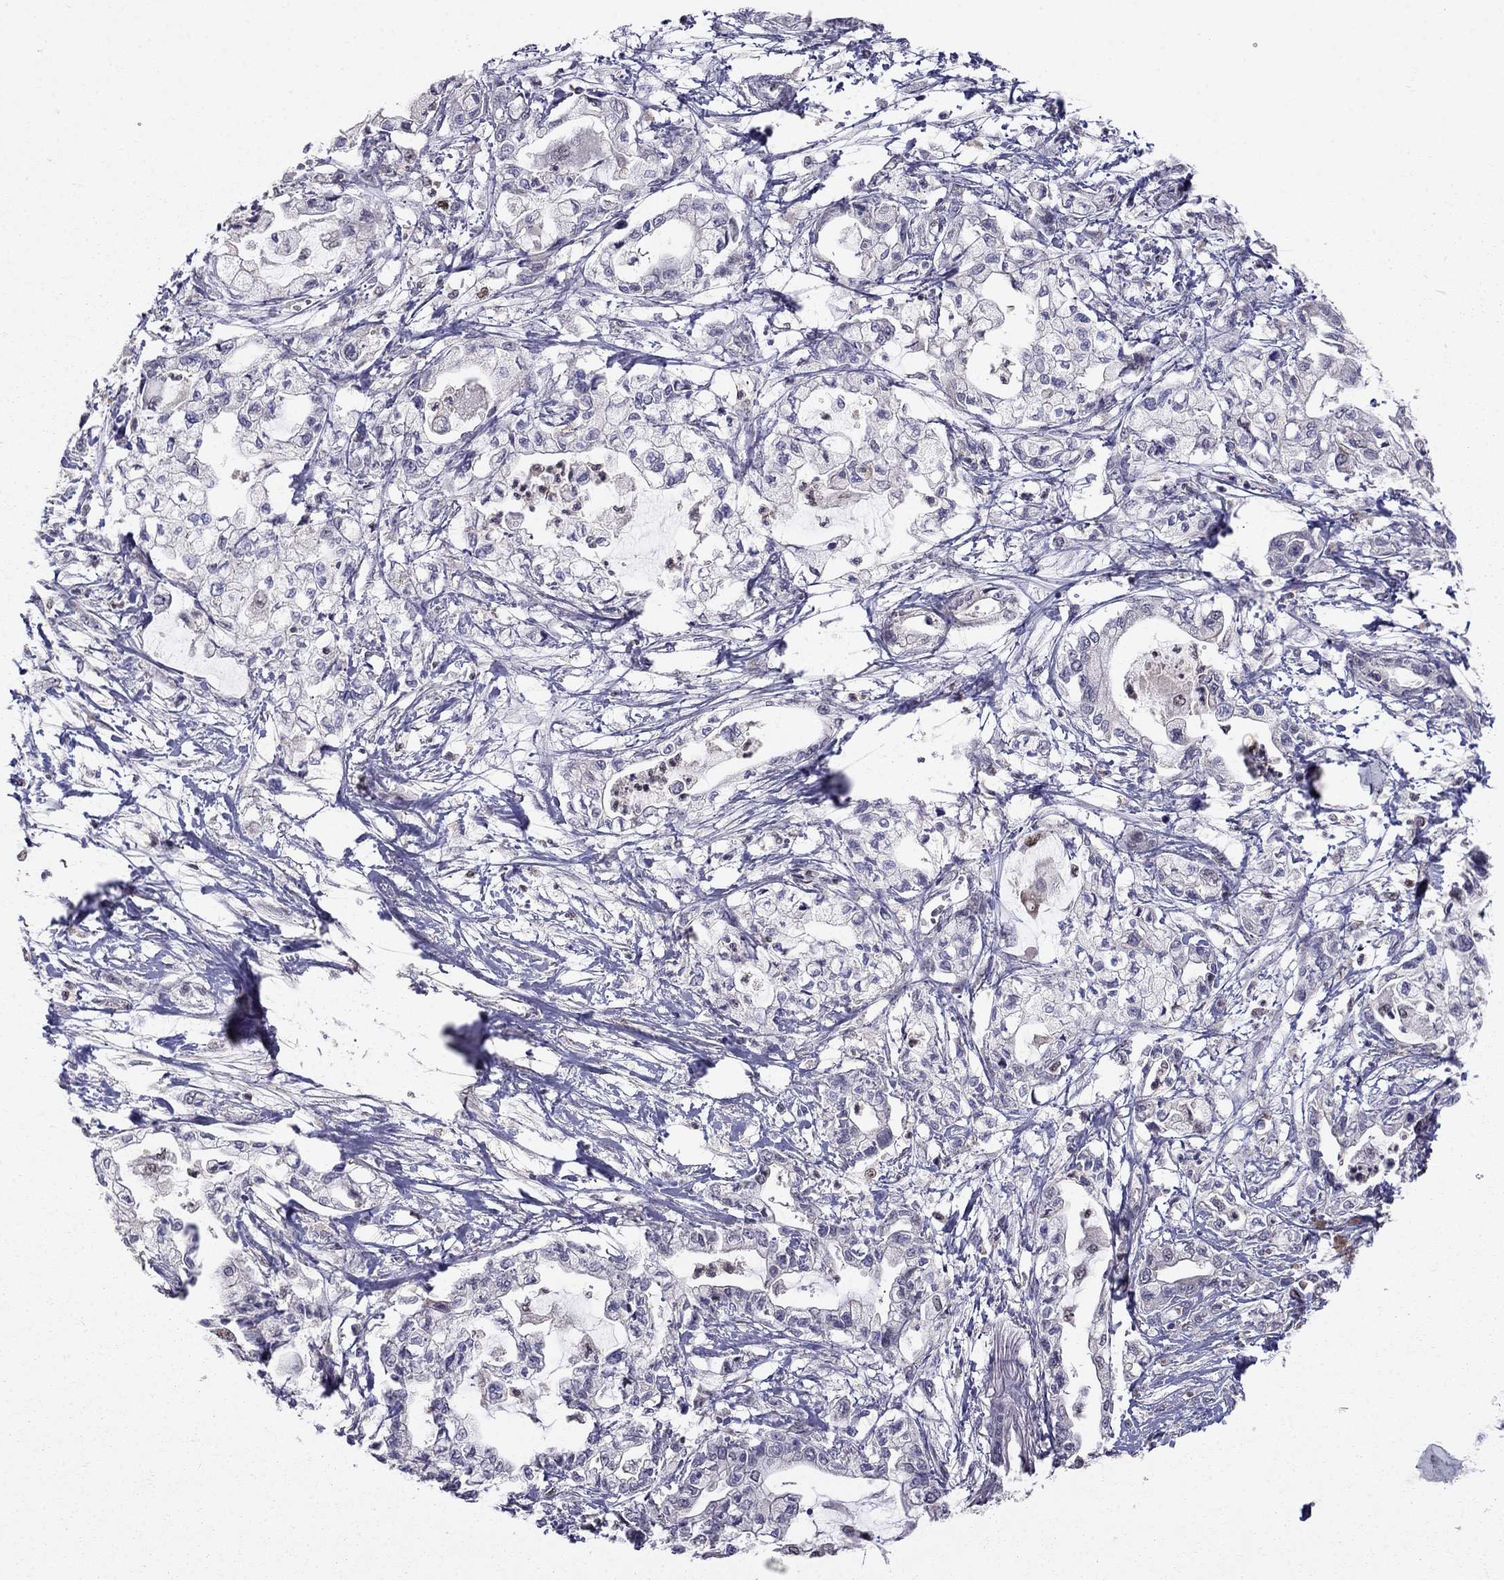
{"staining": {"intensity": "negative", "quantity": "none", "location": "none"}, "tissue": "pancreatic cancer", "cell_type": "Tumor cells", "image_type": "cancer", "snomed": [{"axis": "morphology", "description": "Adenocarcinoma, NOS"}, {"axis": "topography", "description": "Pancreas"}], "caption": "Image shows no protein positivity in tumor cells of adenocarcinoma (pancreatic) tissue. (Stains: DAB IHC with hematoxylin counter stain, Microscopy: brightfield microscopy at high magnification).", "gene": "LRRC39", "patient": {"sex": "male", "age": 54}}